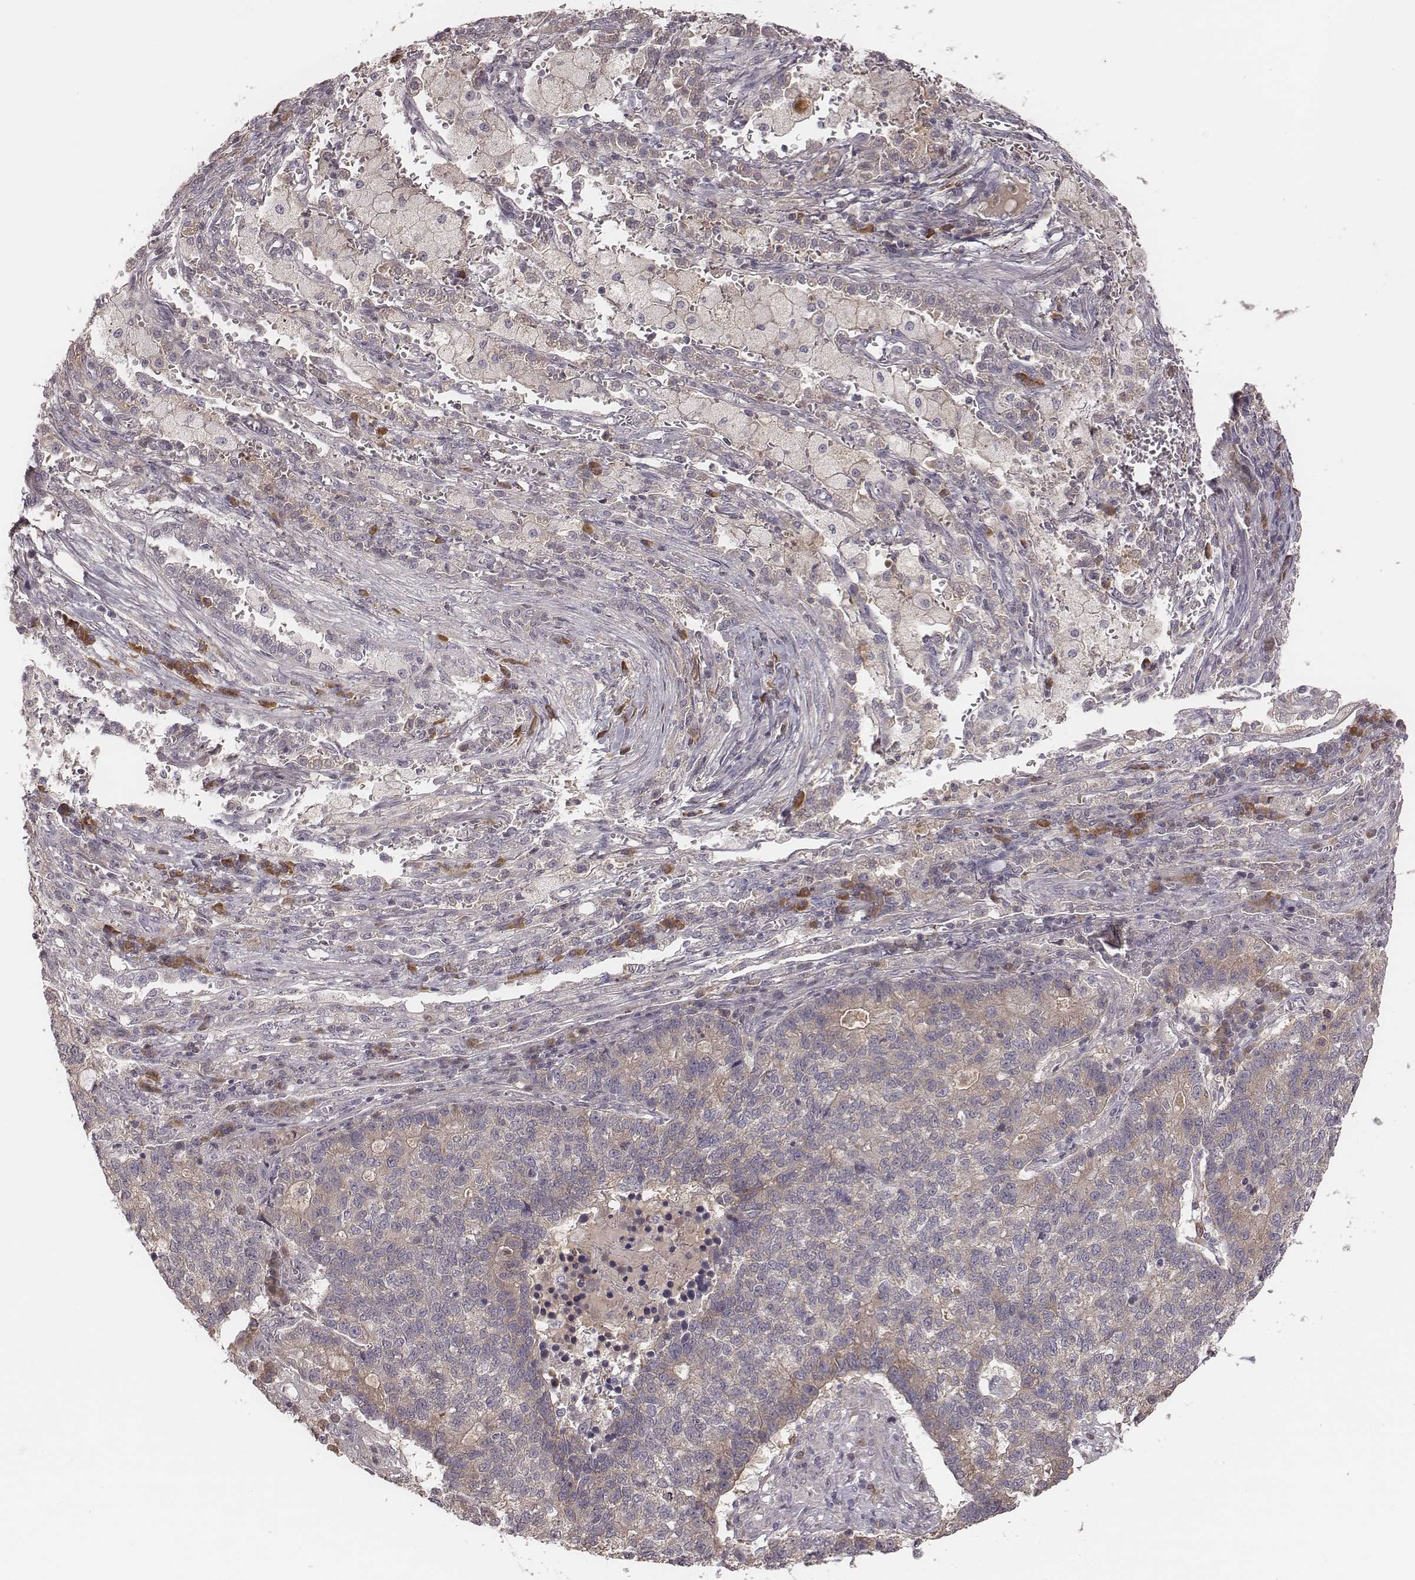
{"staining": {"intensity": "weak", "quantity": "<25%", "location": "cytoplasmic/membranous"}, "tissue": "lung cancer", "cell_type": "Tumor cells", "image_type": "cancer", "snomed": [{"axis": "morphology", "description": "Adenocarcinoma, NOS"}, {"axis": "topography", "description": "Lung"}], "caption": "The photomicrograph exhibits no significant staining in tumor cells of adenocarcinoma (lung). (Brightfield microscopy of DAB IHC at high magnification).", "gene": "P2RX5", "patient": {"sex": "male", "age": 57}}